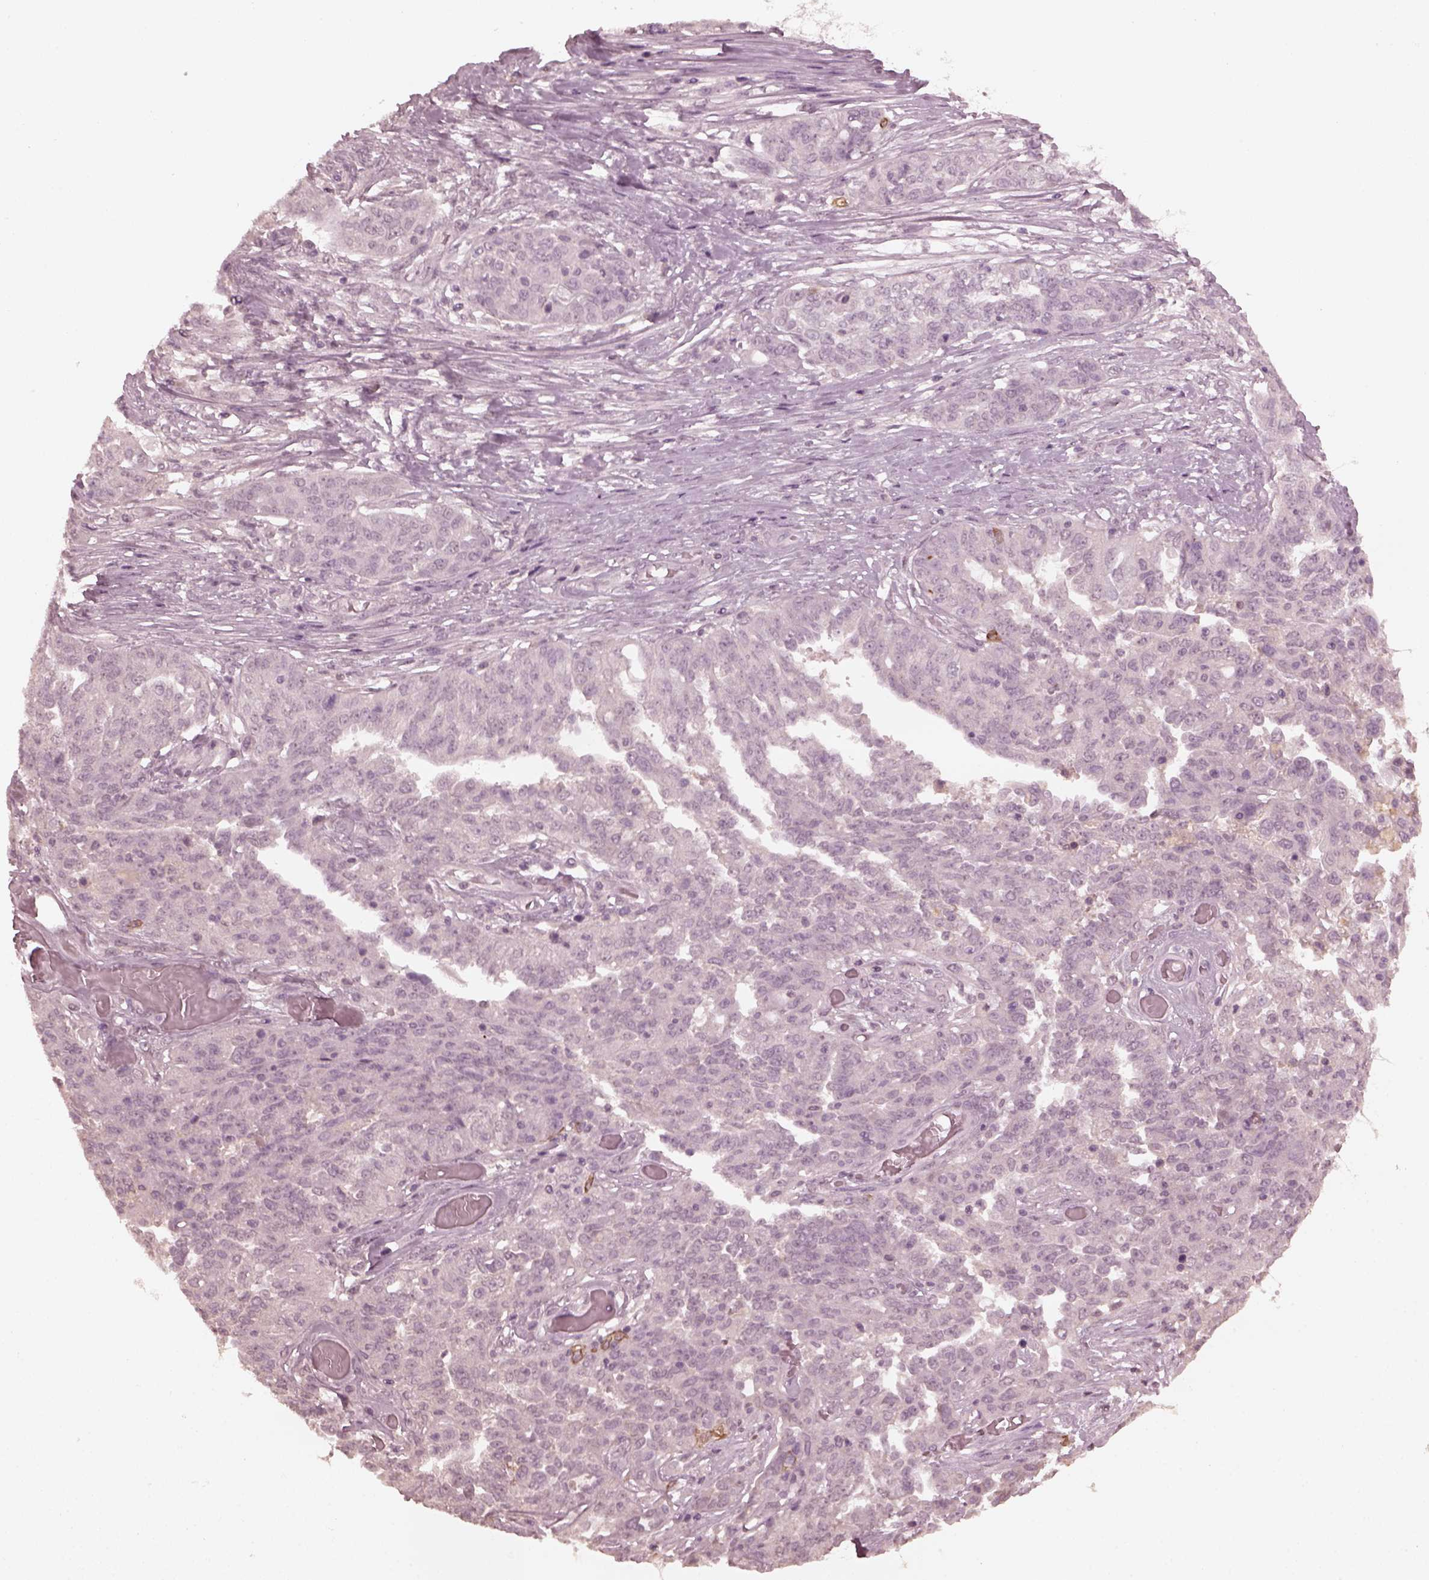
{"staining": {"intensity": "negative", "quantity": "none", "location": "none"}, "tissue": "ovarian cancer", "cell_type": "Tumor cells", "image_type": "cancer", "snomed": [{"axis": "morphology", "description": "Cystadenocarcinoma, serous, NOS"}, {"axis": "topography", "description": "Ovary"}], "caption": "Image shows no significant protein expression in tumor cells of ovarian cancer (serous cystadenocarcinoma). Brightfield microscopy of IHC stained with DAB (3,3'-diaminobenzidine) (brown) and hematoxylin (blue), captured at high magnification.", "gene": "KRT79", "patient": {"sex": "female", "age": 67}}